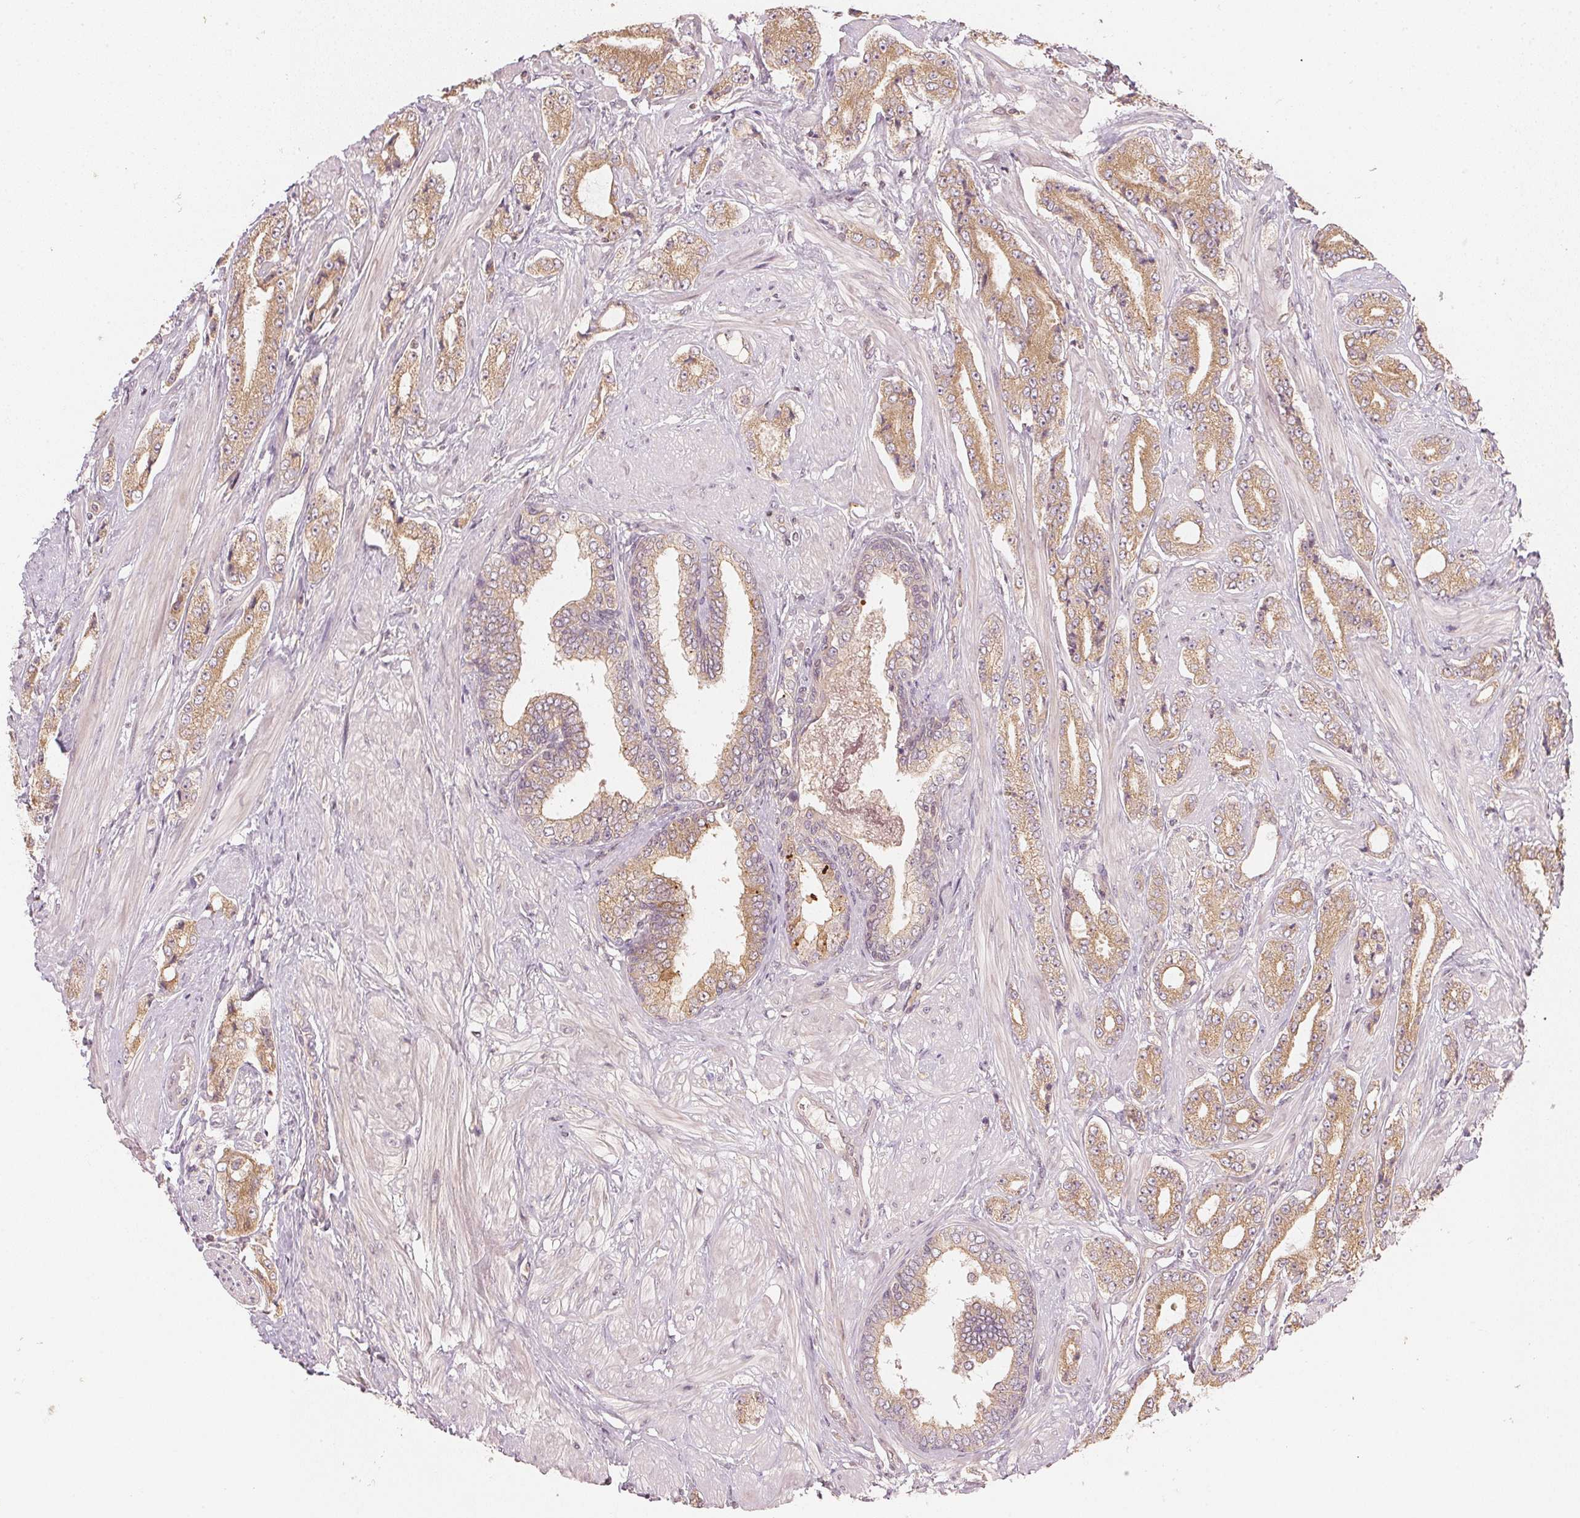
{"staining": {"intensity": "moderate", "quantity": "25%-75%", "location": "cytoplasmic/membranous"}, "tissue": "prostate cancer", "cell_type": "Tumor cells", "image_type": "cancer", "snomed": [{"axis": "morphology", "description": "Adenocarcinoma, Low grade"}, {"axis": "topography", "description": "Prostate"}], "caption": "Prostate cancer (low-grade adenocarcinoma) was stained to show a protein in brown. There is medium levels of moderate cytoplasmic/membranous positivity in about 25%-75% of tumor cells.", "gene": "WDR54", "patient": {"sex": "male", "age": 55}}